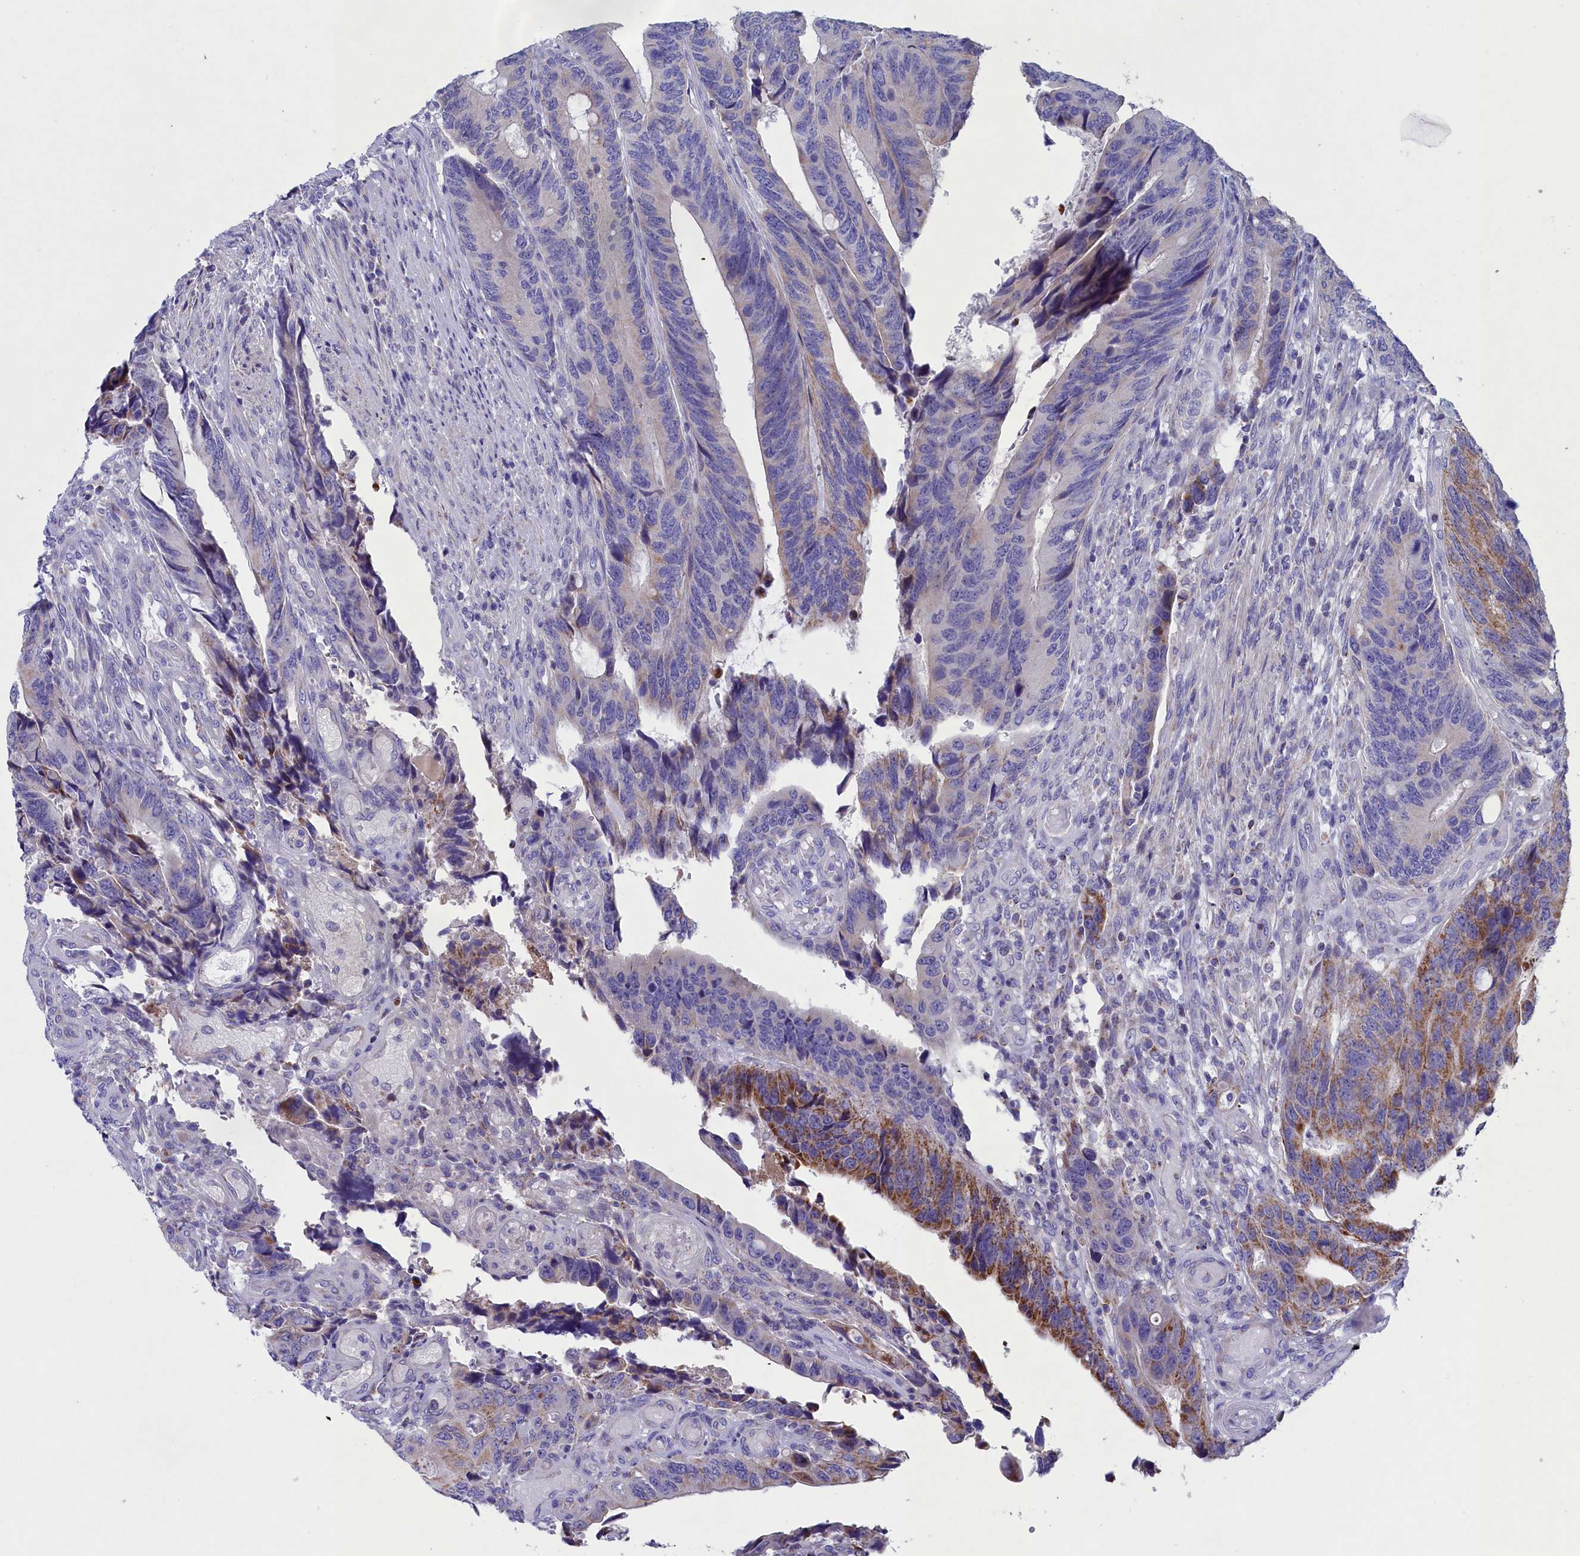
{"staining": {"intensity": "moderate", "quantity": "<25%", "location": "cytoplasmic/membranous"}, "tissue": "colorectal cancer", "cell_type": "Tumor cells", "image_type": "cancer", "snomed": [{"axis": "morphology", "description": "Adenocarcinoma, NOS"}, {"axis": "topography", "description": "Colon"}], "caption": "This image shows immunohistochemistry staining of colorectal cancer, with low moderate cytoplasmic/membranous staining in about <25% of tumor cells.", "gene": "PRDM12", "patient": {"sex": "male", "age": 87}}